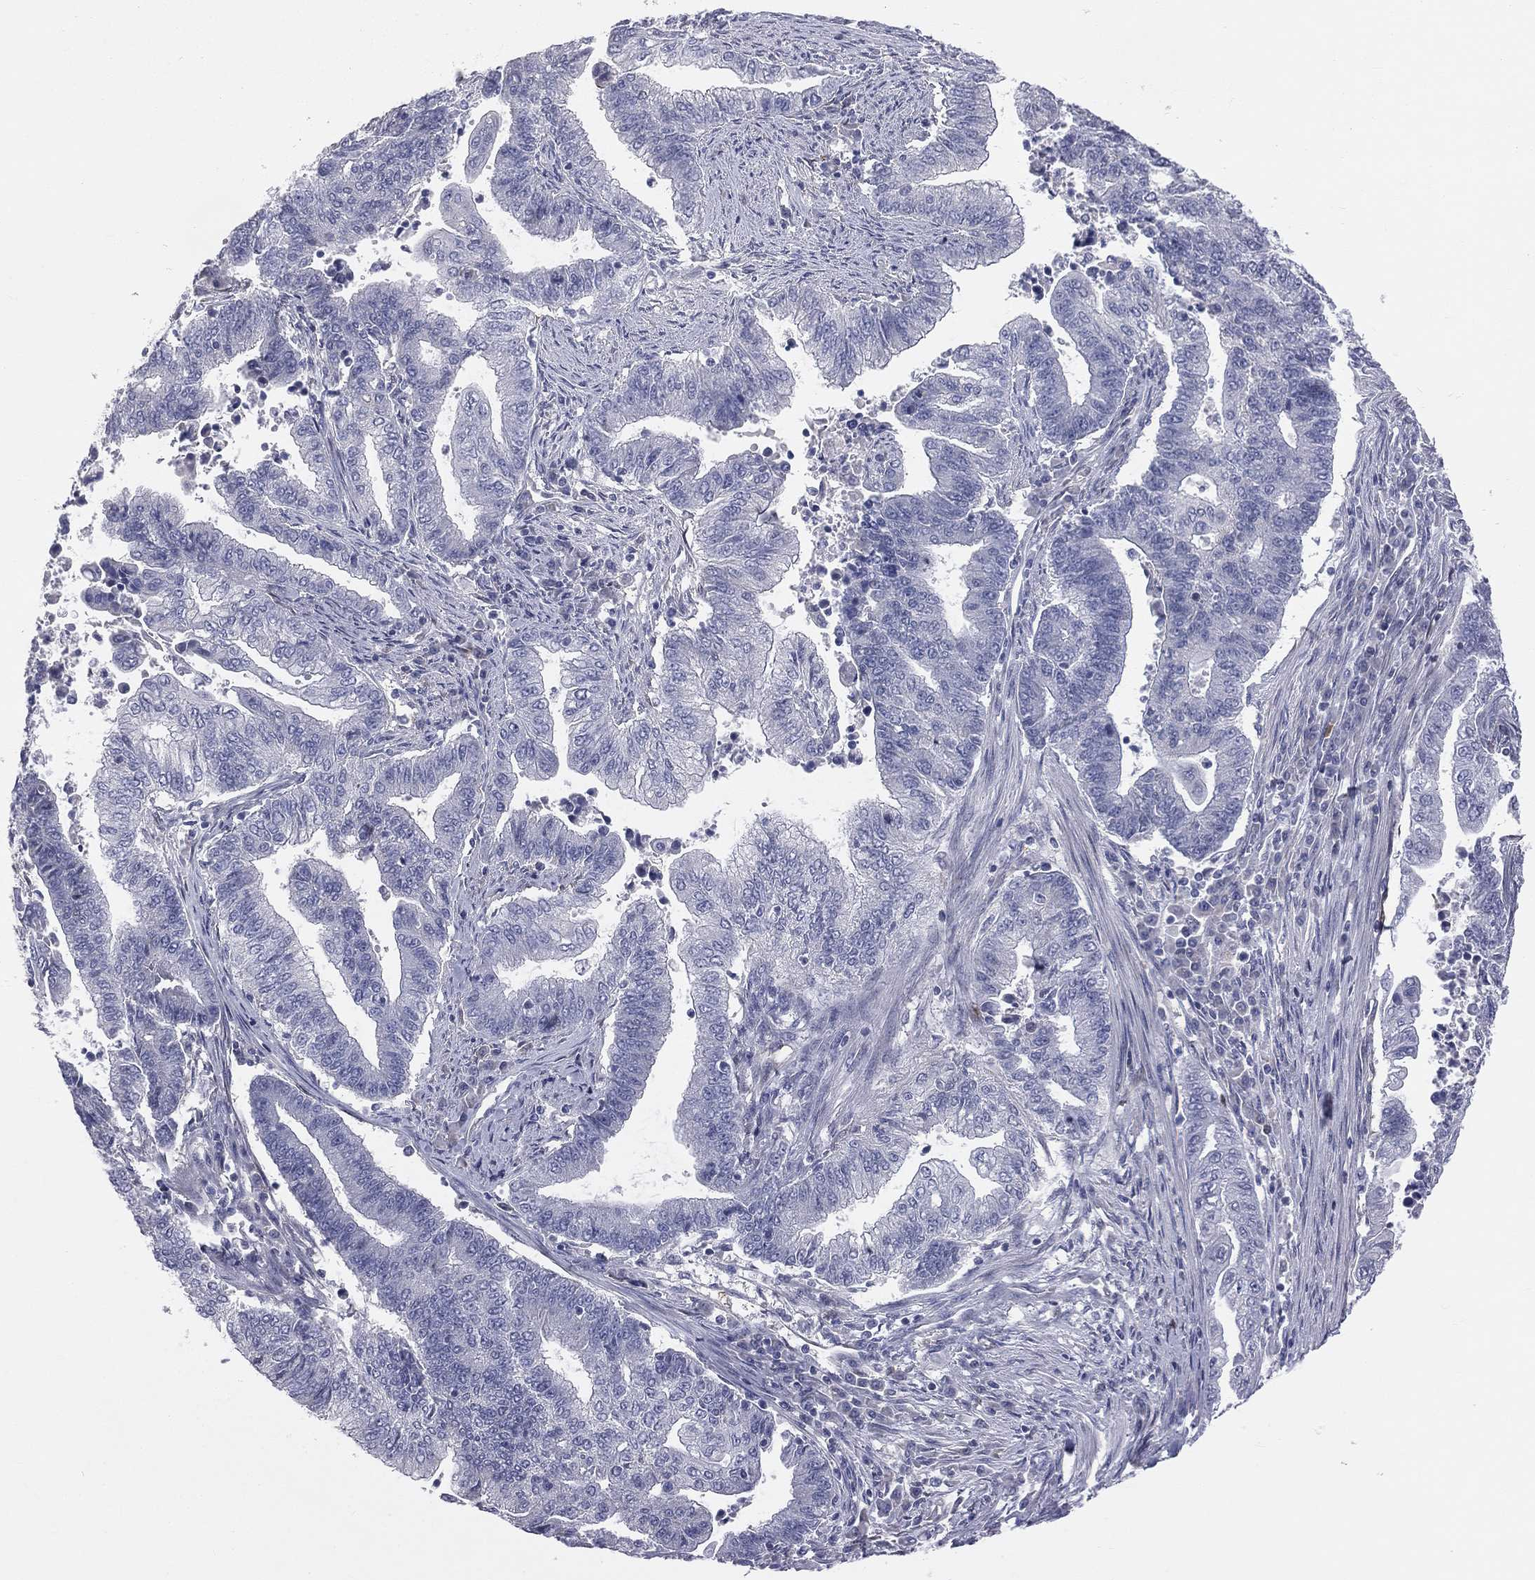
{"staining": {"intensity": "negative", "quantity": "none", "location": "none"}, "tissue": "endometrial cancer", "cell_type": "Tumor cells", "image_type": "cancer", "snomed": [{"axis": "morphology", "description": "Adenocarcinoma, NOS"}, {"axis": "topography", "description": "Uterus"}, {"axis": "topography", "description": "Endometrium"}], "caption": "This is a photomicrograph of immunohistochemistry staining of endometrial adenocarcinoma, which shows no staining in tumor cells. (Stains: DAB (3,3'-diaminobenzidine) immunohistochemistry (IHC) with hematoxylin counter stain, Microscopy: brightfield microscopy at high magnification).", "gene": "DMKN", "patient": {"sex": "female", "age": 54}}